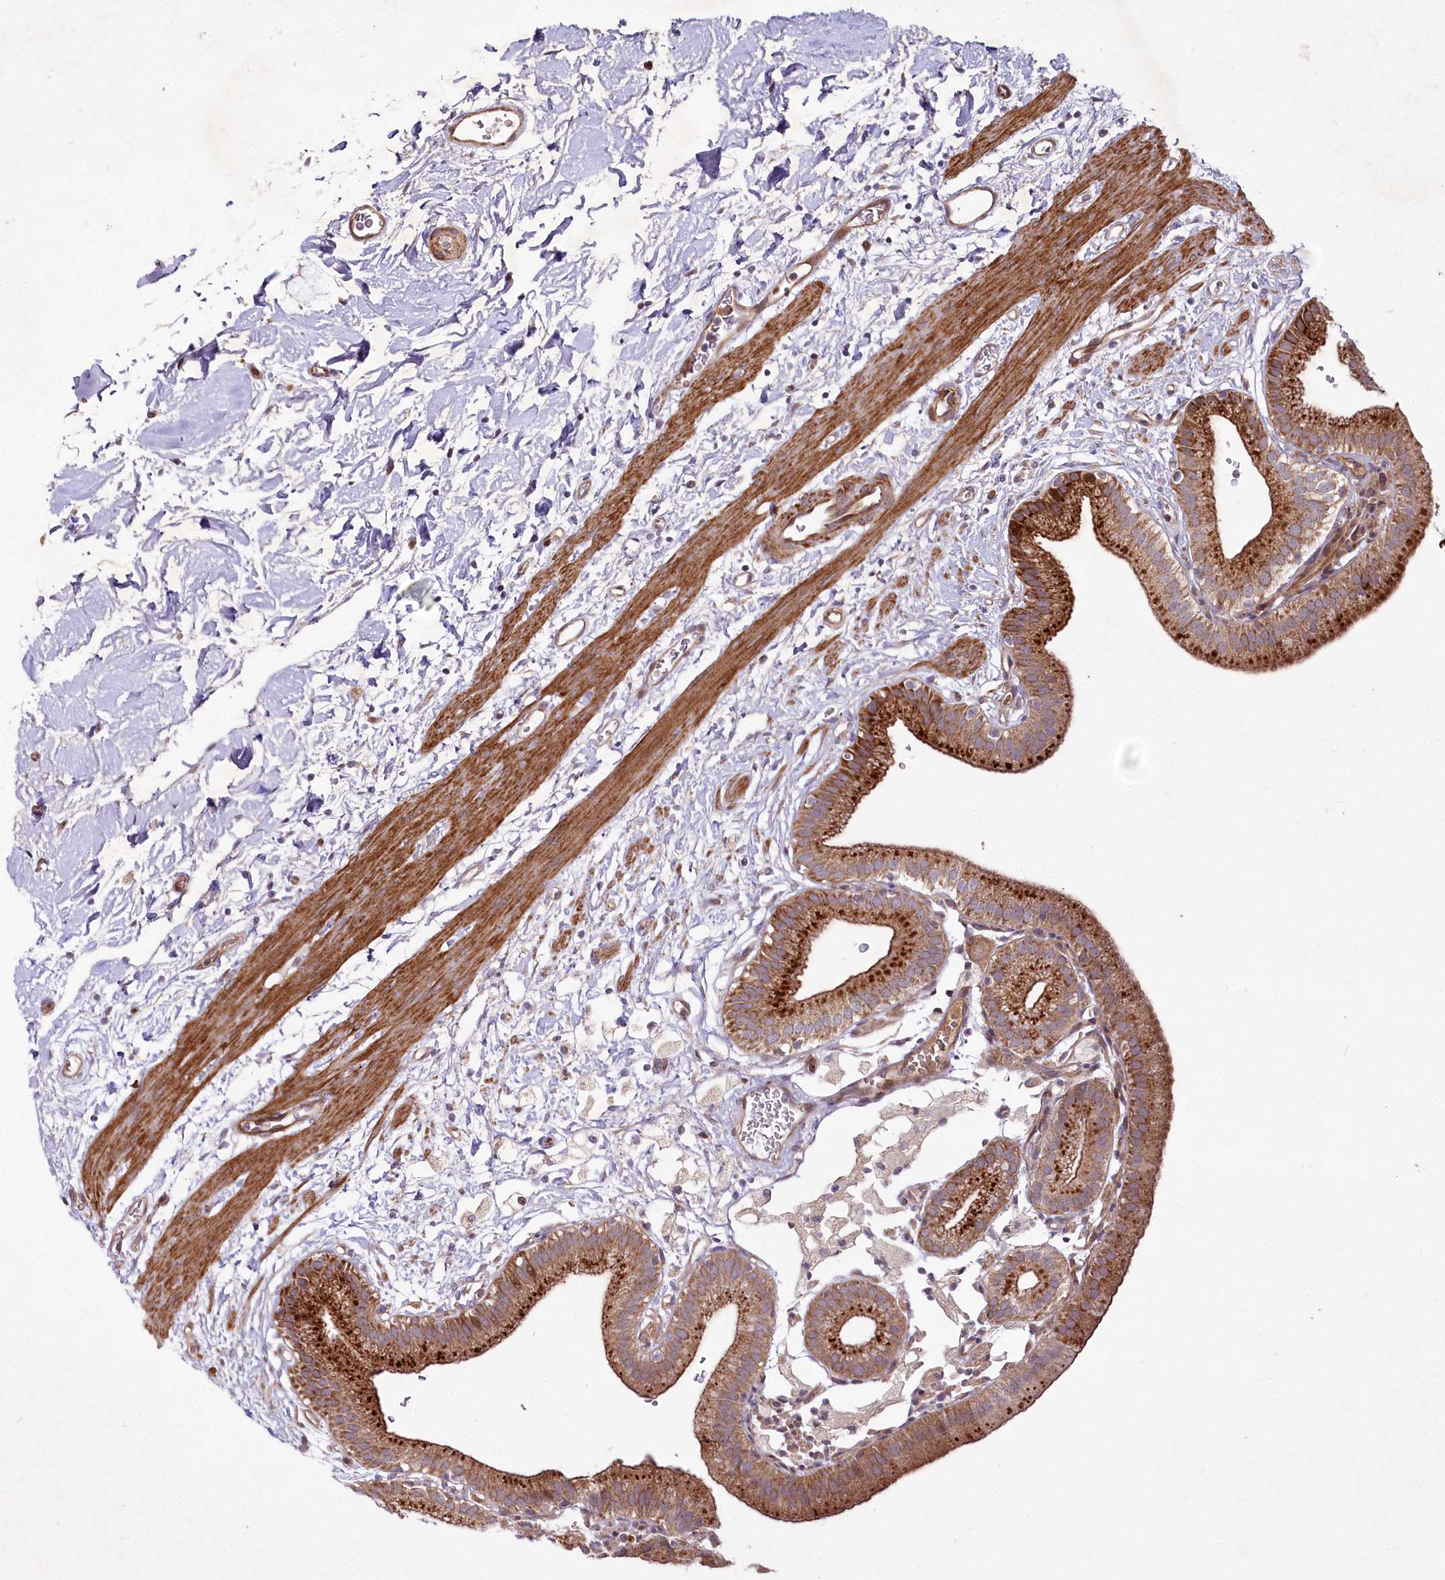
{"staining": {"intensity": "strong", "quantity": ">75%", "location": "cytoplasmic/membranous"}, "tissue": "gallbladder", "cell_type": "Glandular cells", "image_type": "normal", "snomed": [{"axis": "morphology", "description": "Normal tissue, NOS"}, {"axis": "topography", "description": "Gallbladder"}], "caption": "Glandular cells reveal high levels of strong cytoplasmic/membranous positivity in approximately >75% of cells in normal gallbladder. (brown staining indicates protein expression, while blue staining denotes nuclei).", "gene": "PSTK", "patient": {"sex": "male", "age": 55}}